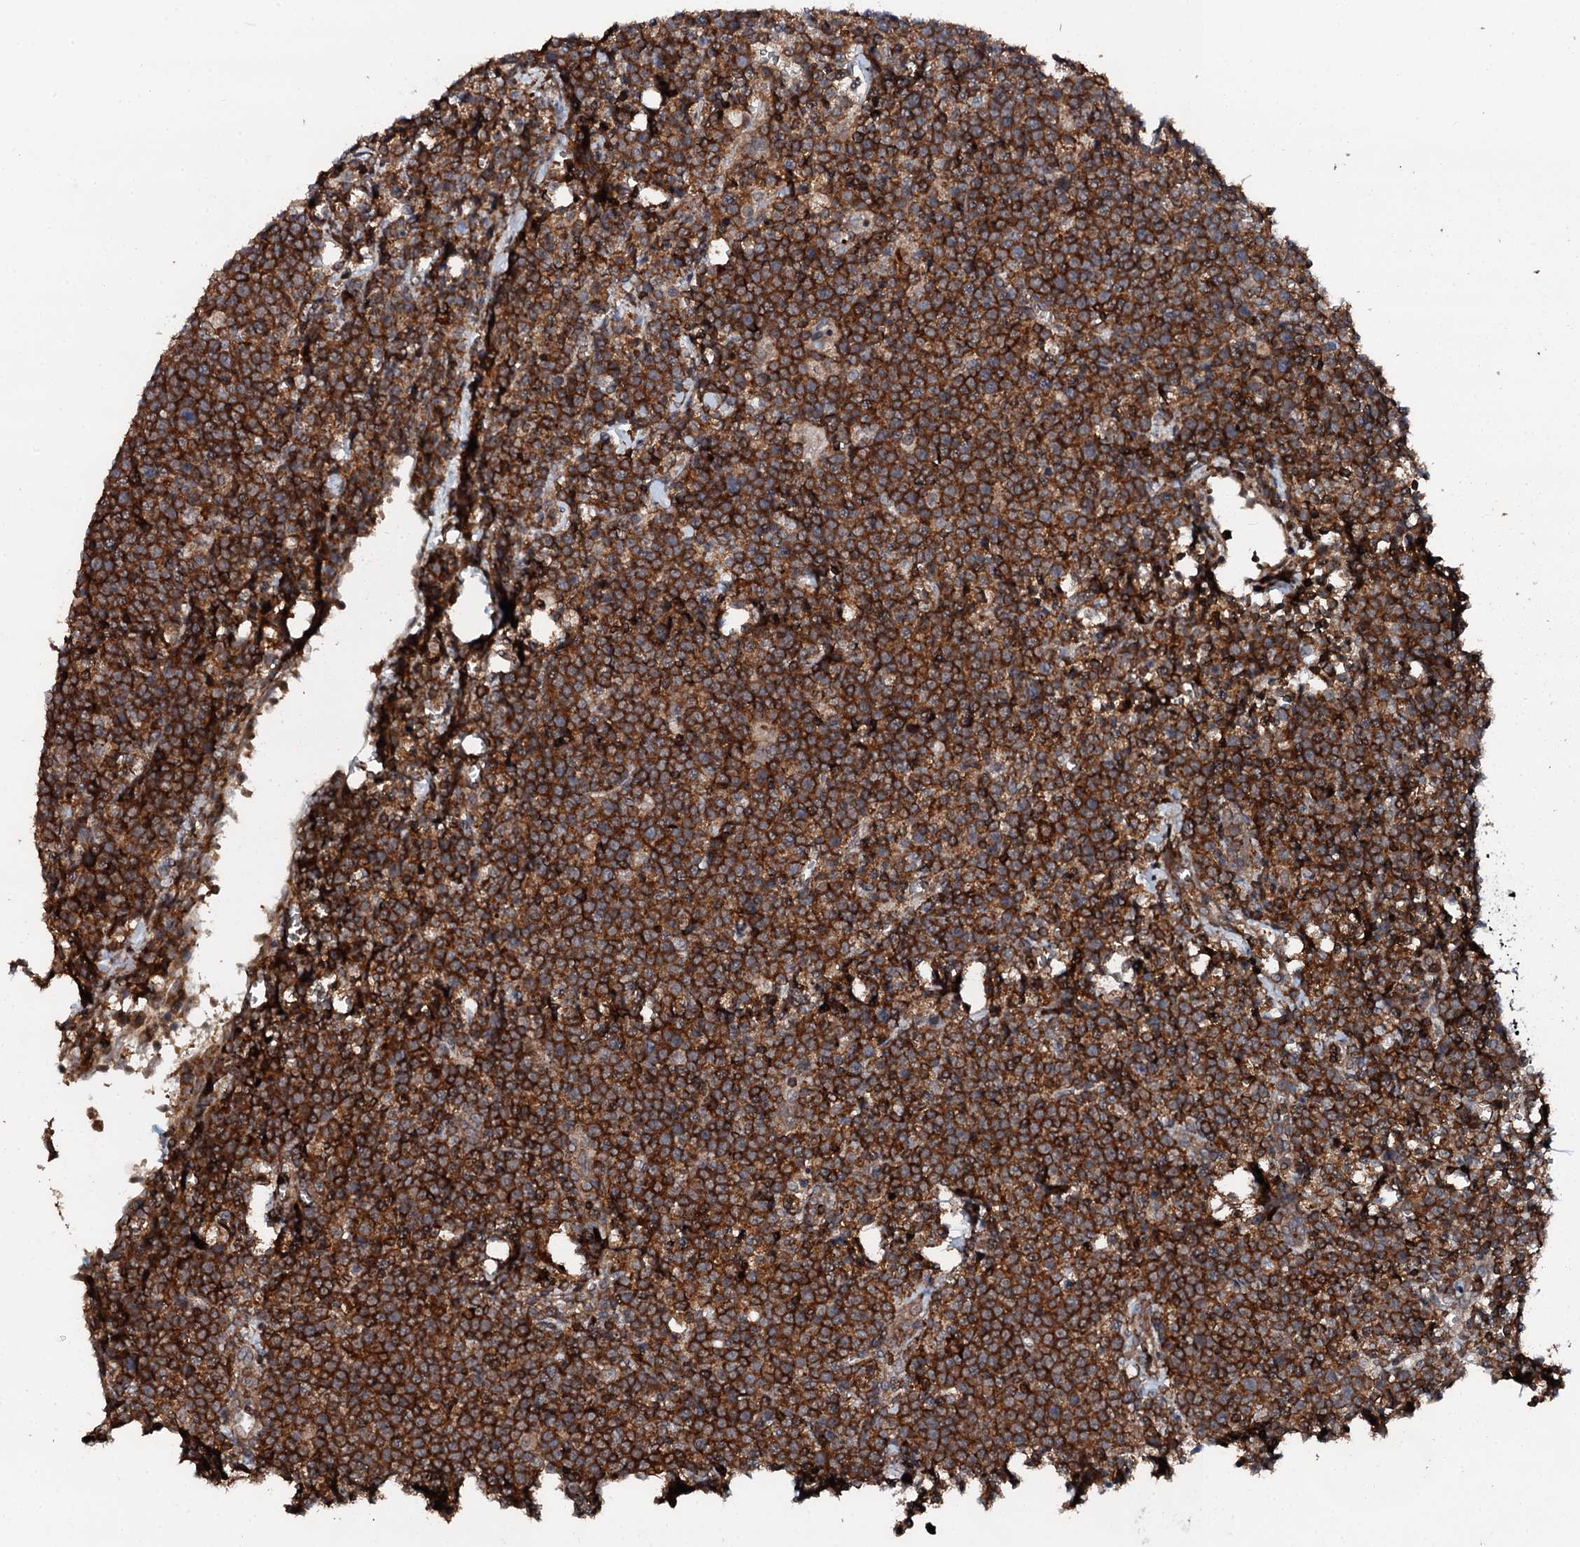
{"staining": {"intensity": "strong", "quantity": ">75%", "location": "cytoplasmic/membranous"}, "tissue": "lymphoma", "cell_type": "Tumor cells", "image_type": "cancer", "snomed": [{"axis": "morphology", "description": "Malignant lymphoma, non-Hodgkin's type, High grade"}, {"axis": "topography", "description": "Lymph node"}], "caption": "An image showing strong cytoplasmic/membranous staining in about >75% of tumor cells in high-grade malignant lymphoma, non-Hodgkin's type, as visualized by brown immunohistochemical staining.", "gene": "EDC4", "patient": {"sex": "male", "age": 61}}